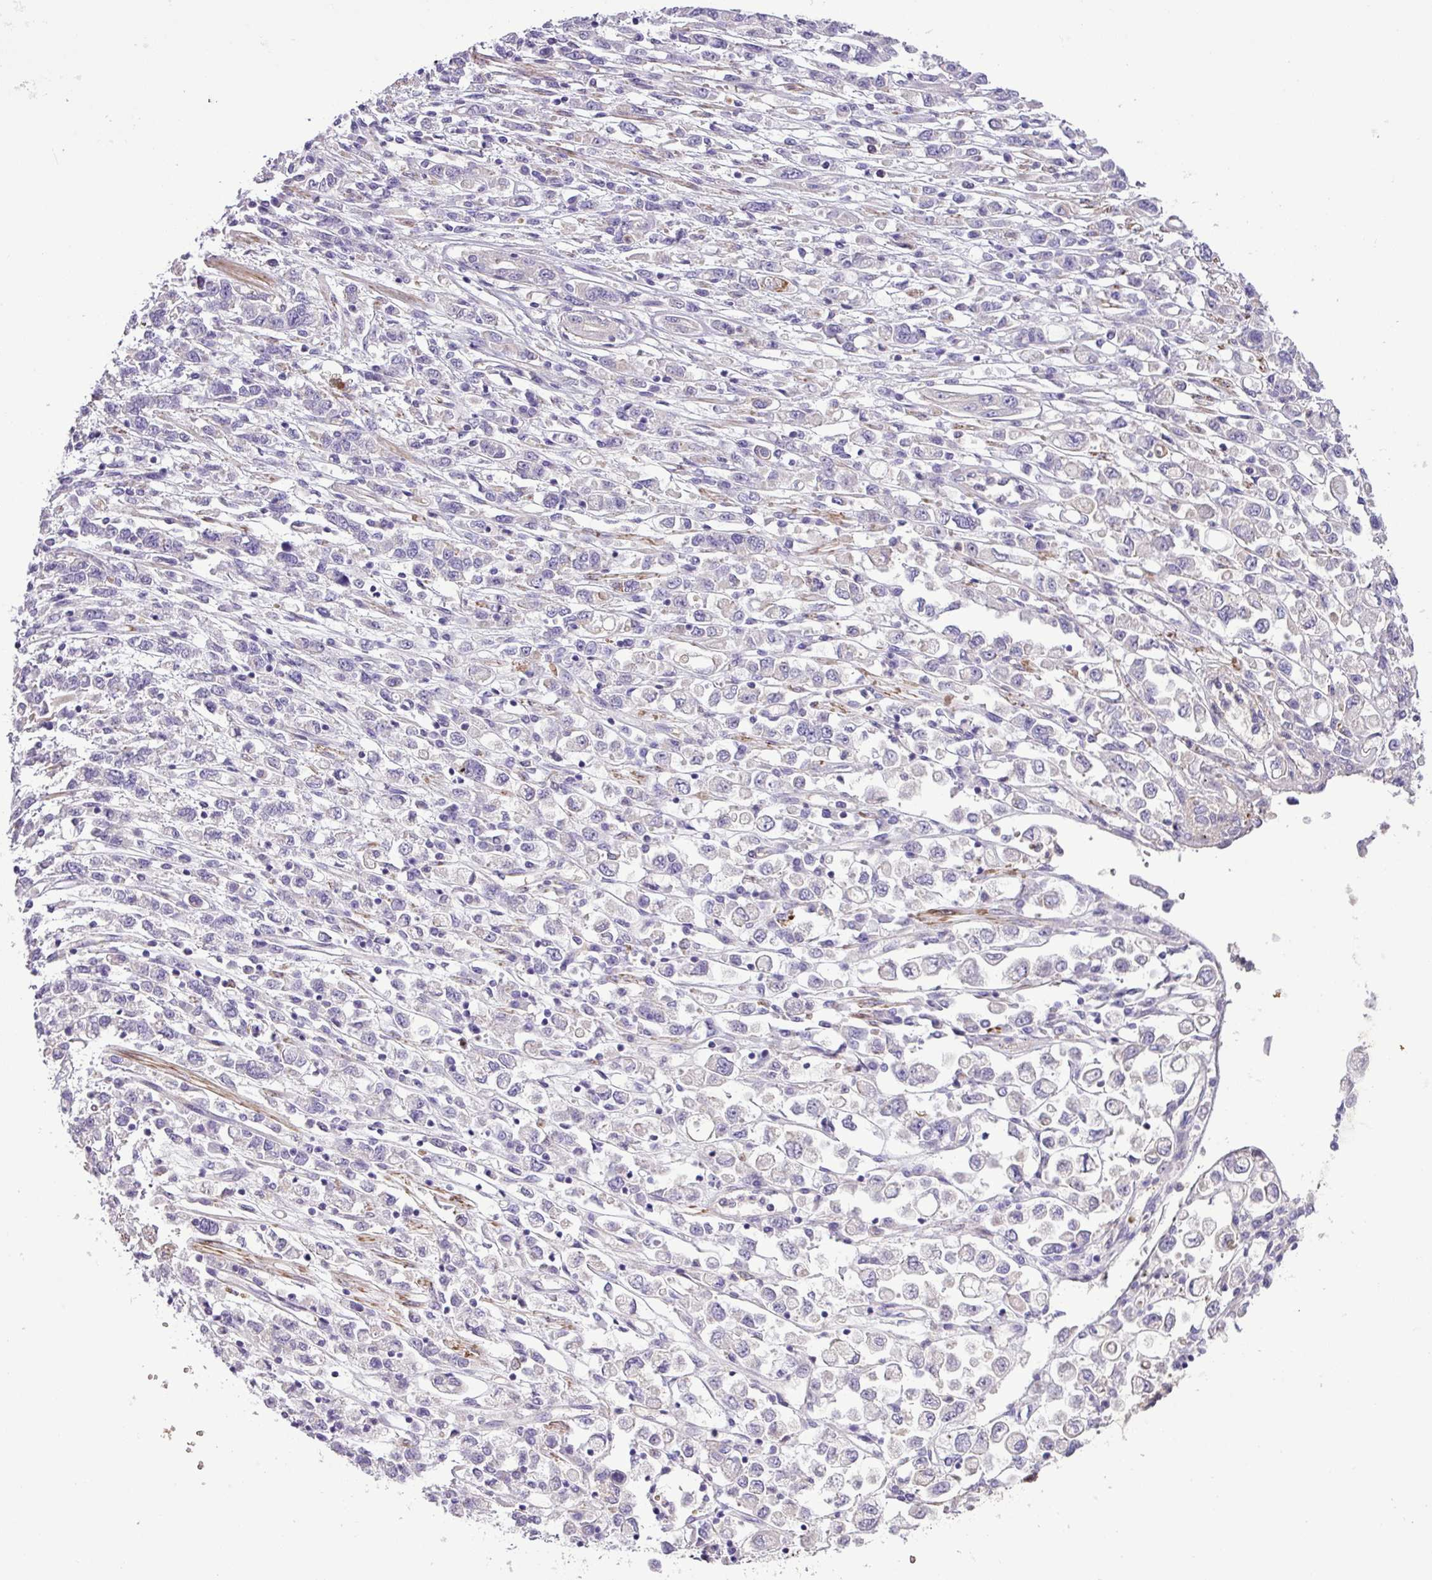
{"staining": {"intensity": "negative", "quantity": "none", "location": "none"}, "tissue": "stomach cancer", "cell_type": "Tumor cells", "image_type": "cancer", "snomed": [{"axis": "morphology", "description": "Adenocarcinoma, NOS"}, {"axis": "topography", "description": "Stomach"}], "caption": "The photomicrograph exhibits no significant staining in tumor cells of stomach adenocarcinoma.", "gene": "NBEAL2", "patient": {"sex": "female", "age": 76}}